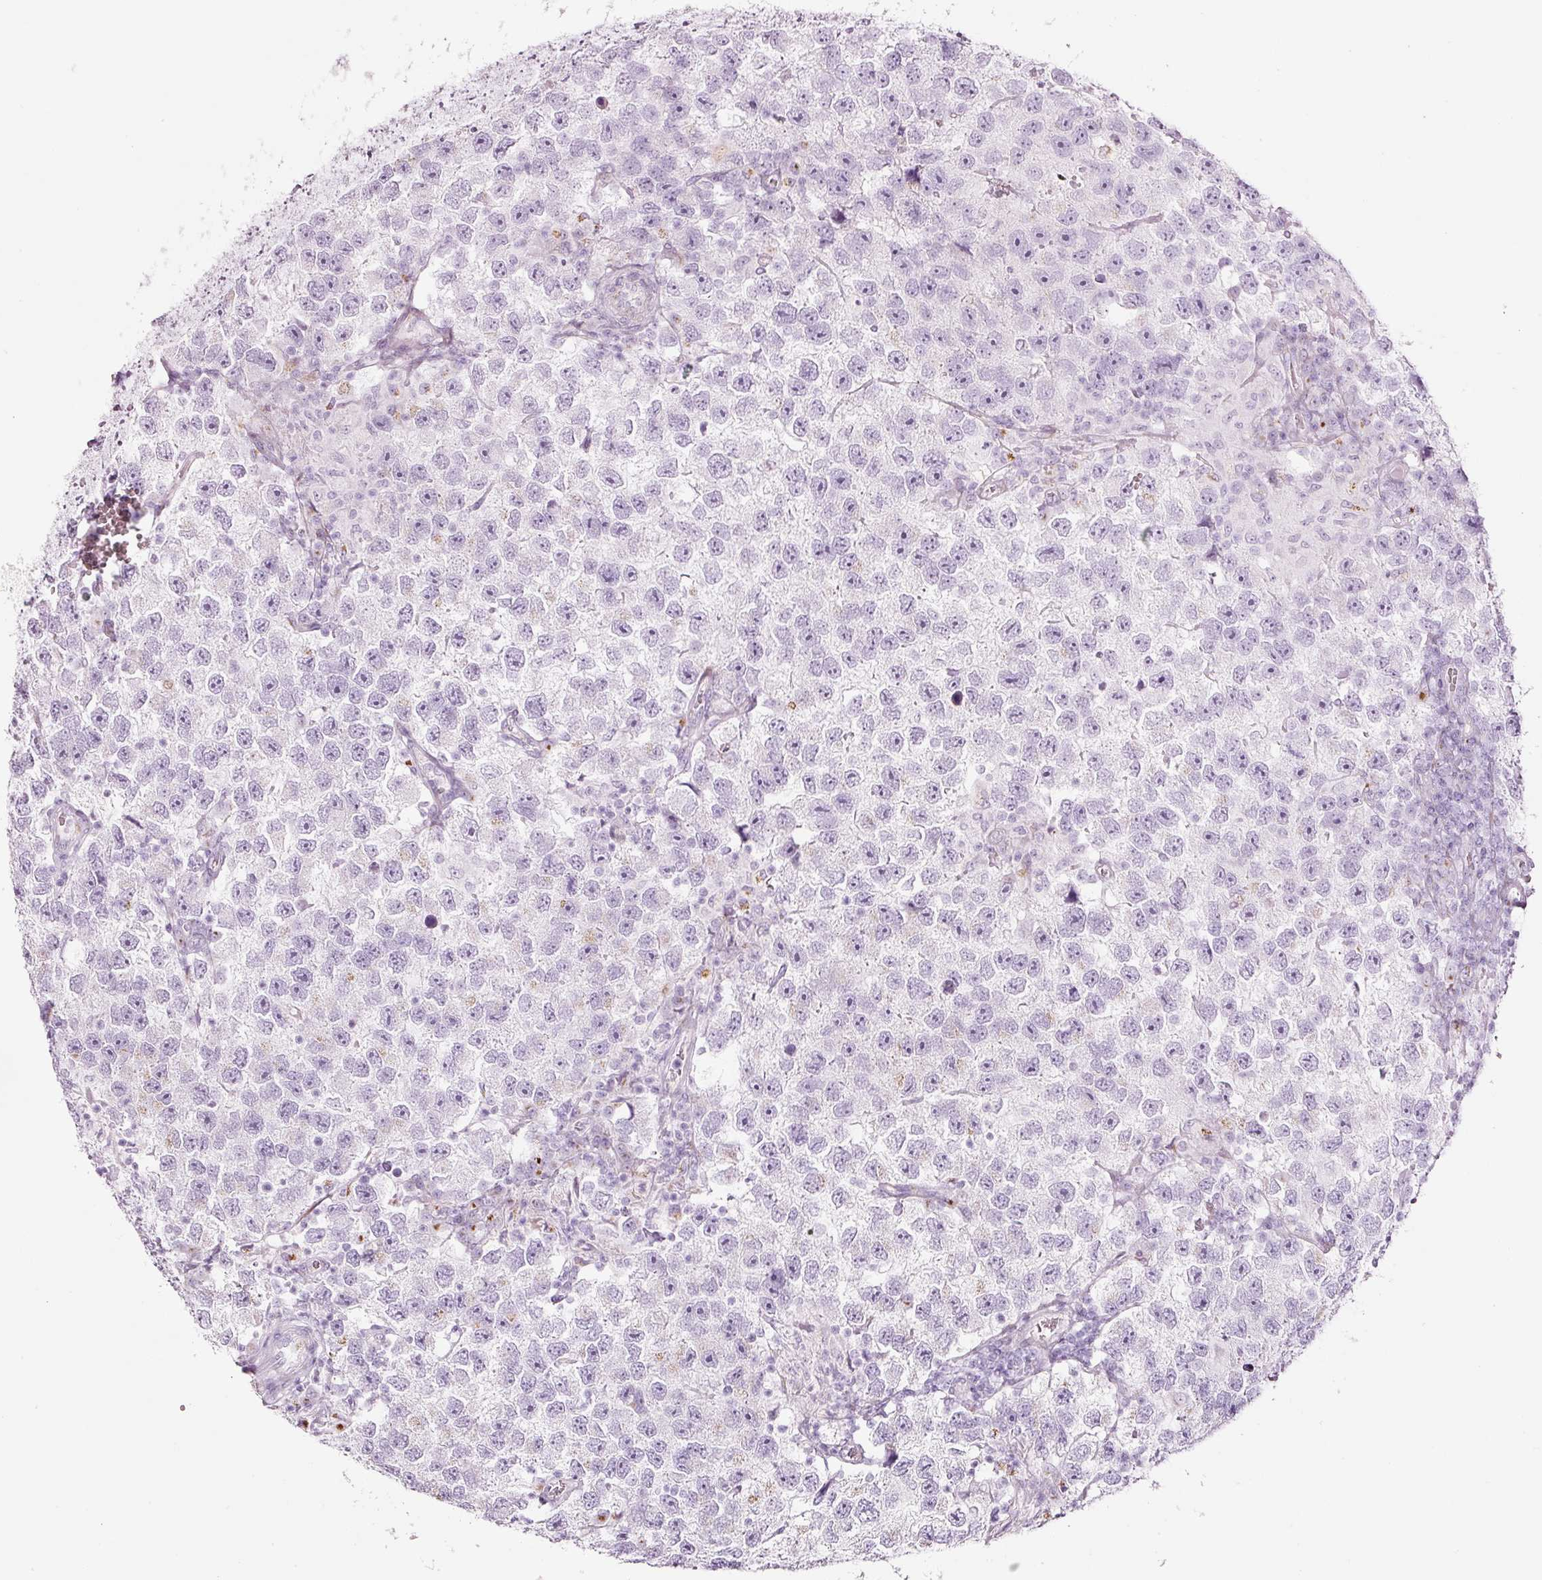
{"staining": {"intensity": "negative", "quantity": "none", "location": "none"}, "tissue": "testis cancer", "cell_type": "Tumor cells", "image_type": "cancer", "snomed": [{"axis": "morphology", "description": "Seminoma, NOS"}, {"axis": "topography", "description": "Testis"}], "caption": "The micrograph displays no staining of tumor cells in testis cancer. (Stains: DAB (3,3'-diaminobenzidine) IHC with hematoxylin counter stain, Microscopy: brightfield microscopy at high magnification).", "gene": "SDF4", "patient": {"sex": "male", "age": 26}}